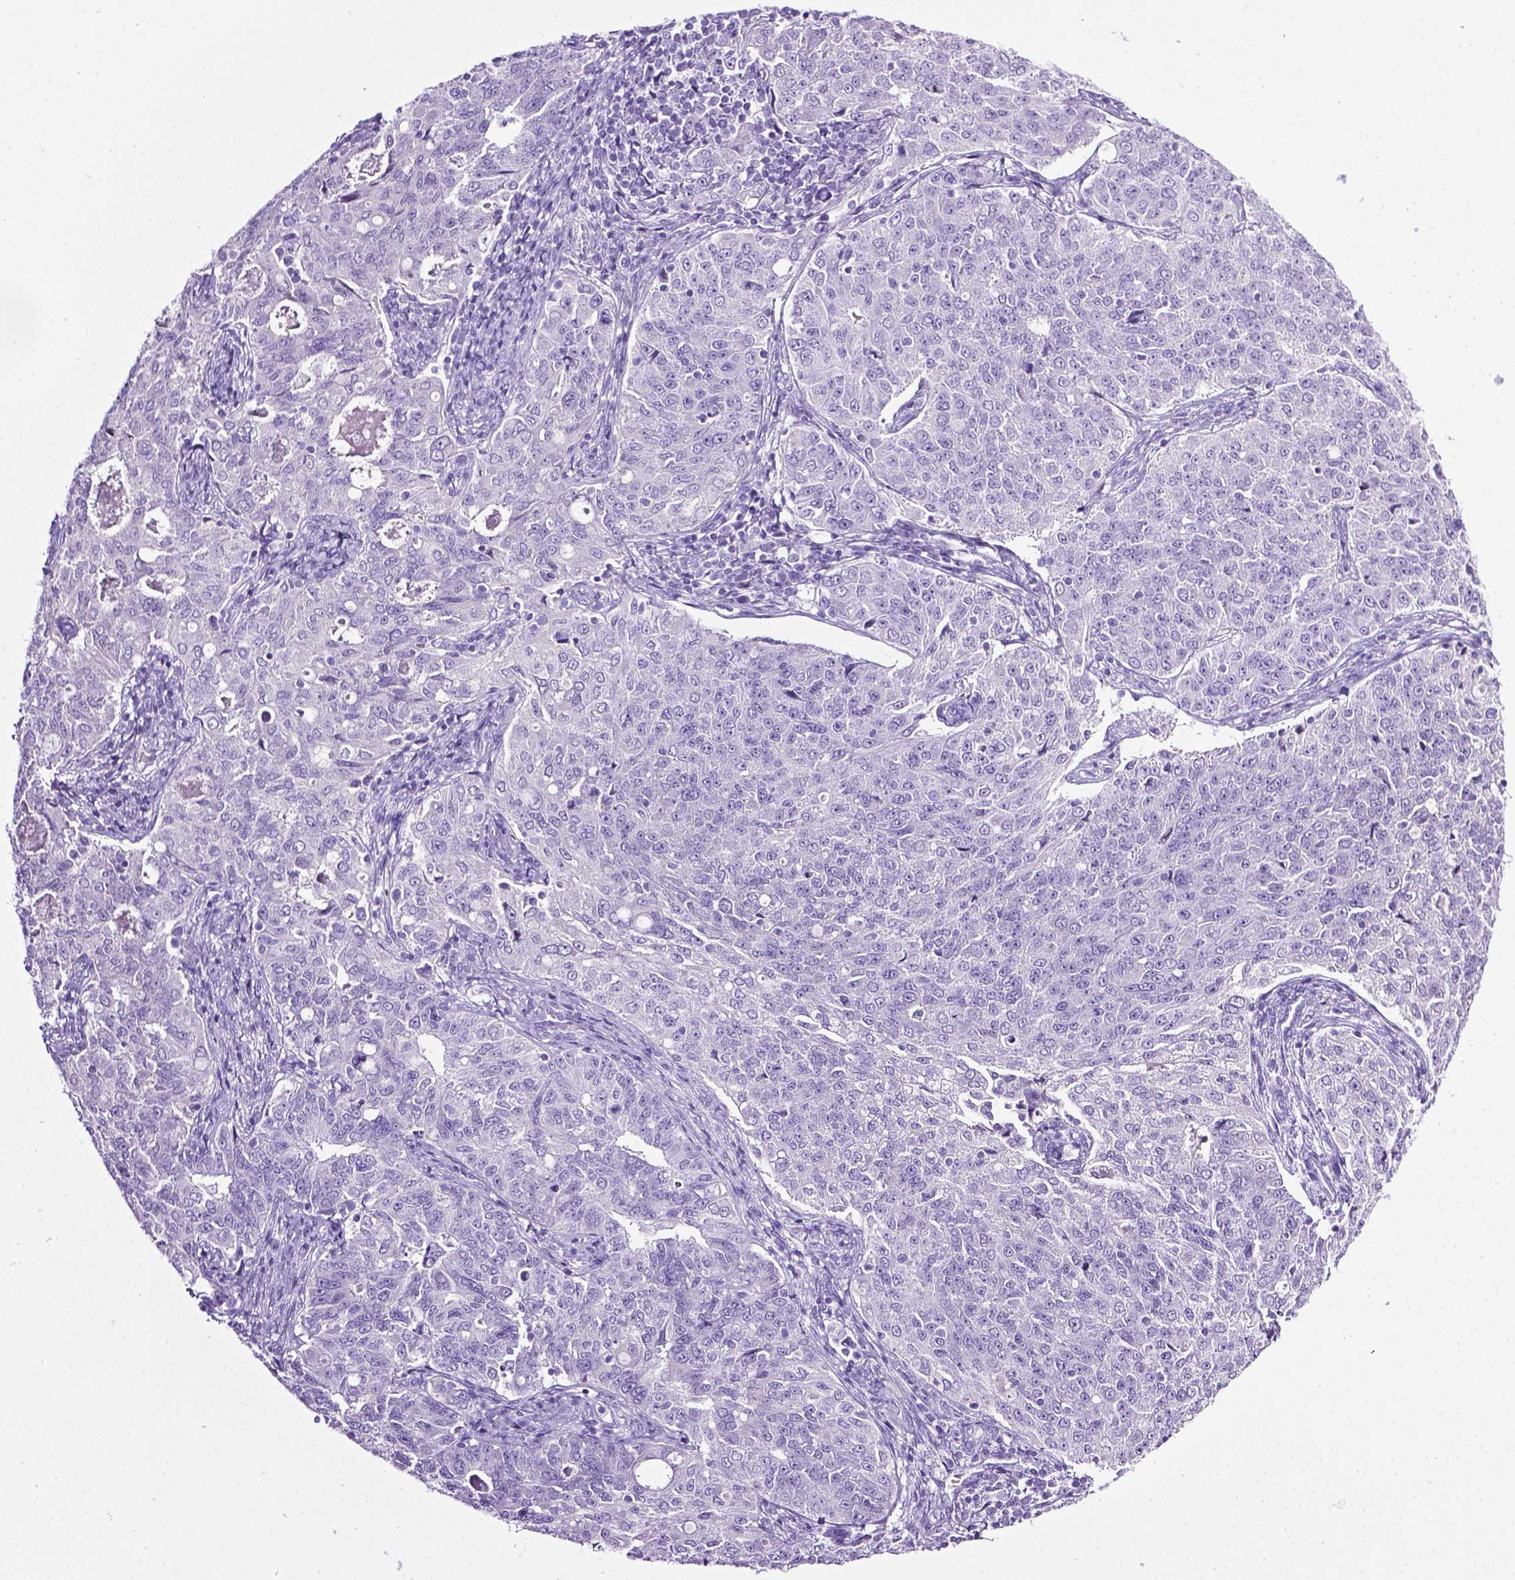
{"staining": {"intensity": "negative", "quantity": "none", "location": "none"}, "tissue": "endometrial cancer", "cell_type": "Tumor cells", "image_type": "cancer", "snomed": [{"axis": "morphology", "description": "Adenocarcinoma, NOS"}, {"axis": "topography", "description": "Endometrium"}], "caption": "Tumor cells show no significant protein expression in adenocarcinoma (endometrial). The staining is performed using DAB brown chromogen with nuclei counter-stained in using hematoxylin.", "gene": "LELP1", "patient": {"sex": "female", "age": 43}}